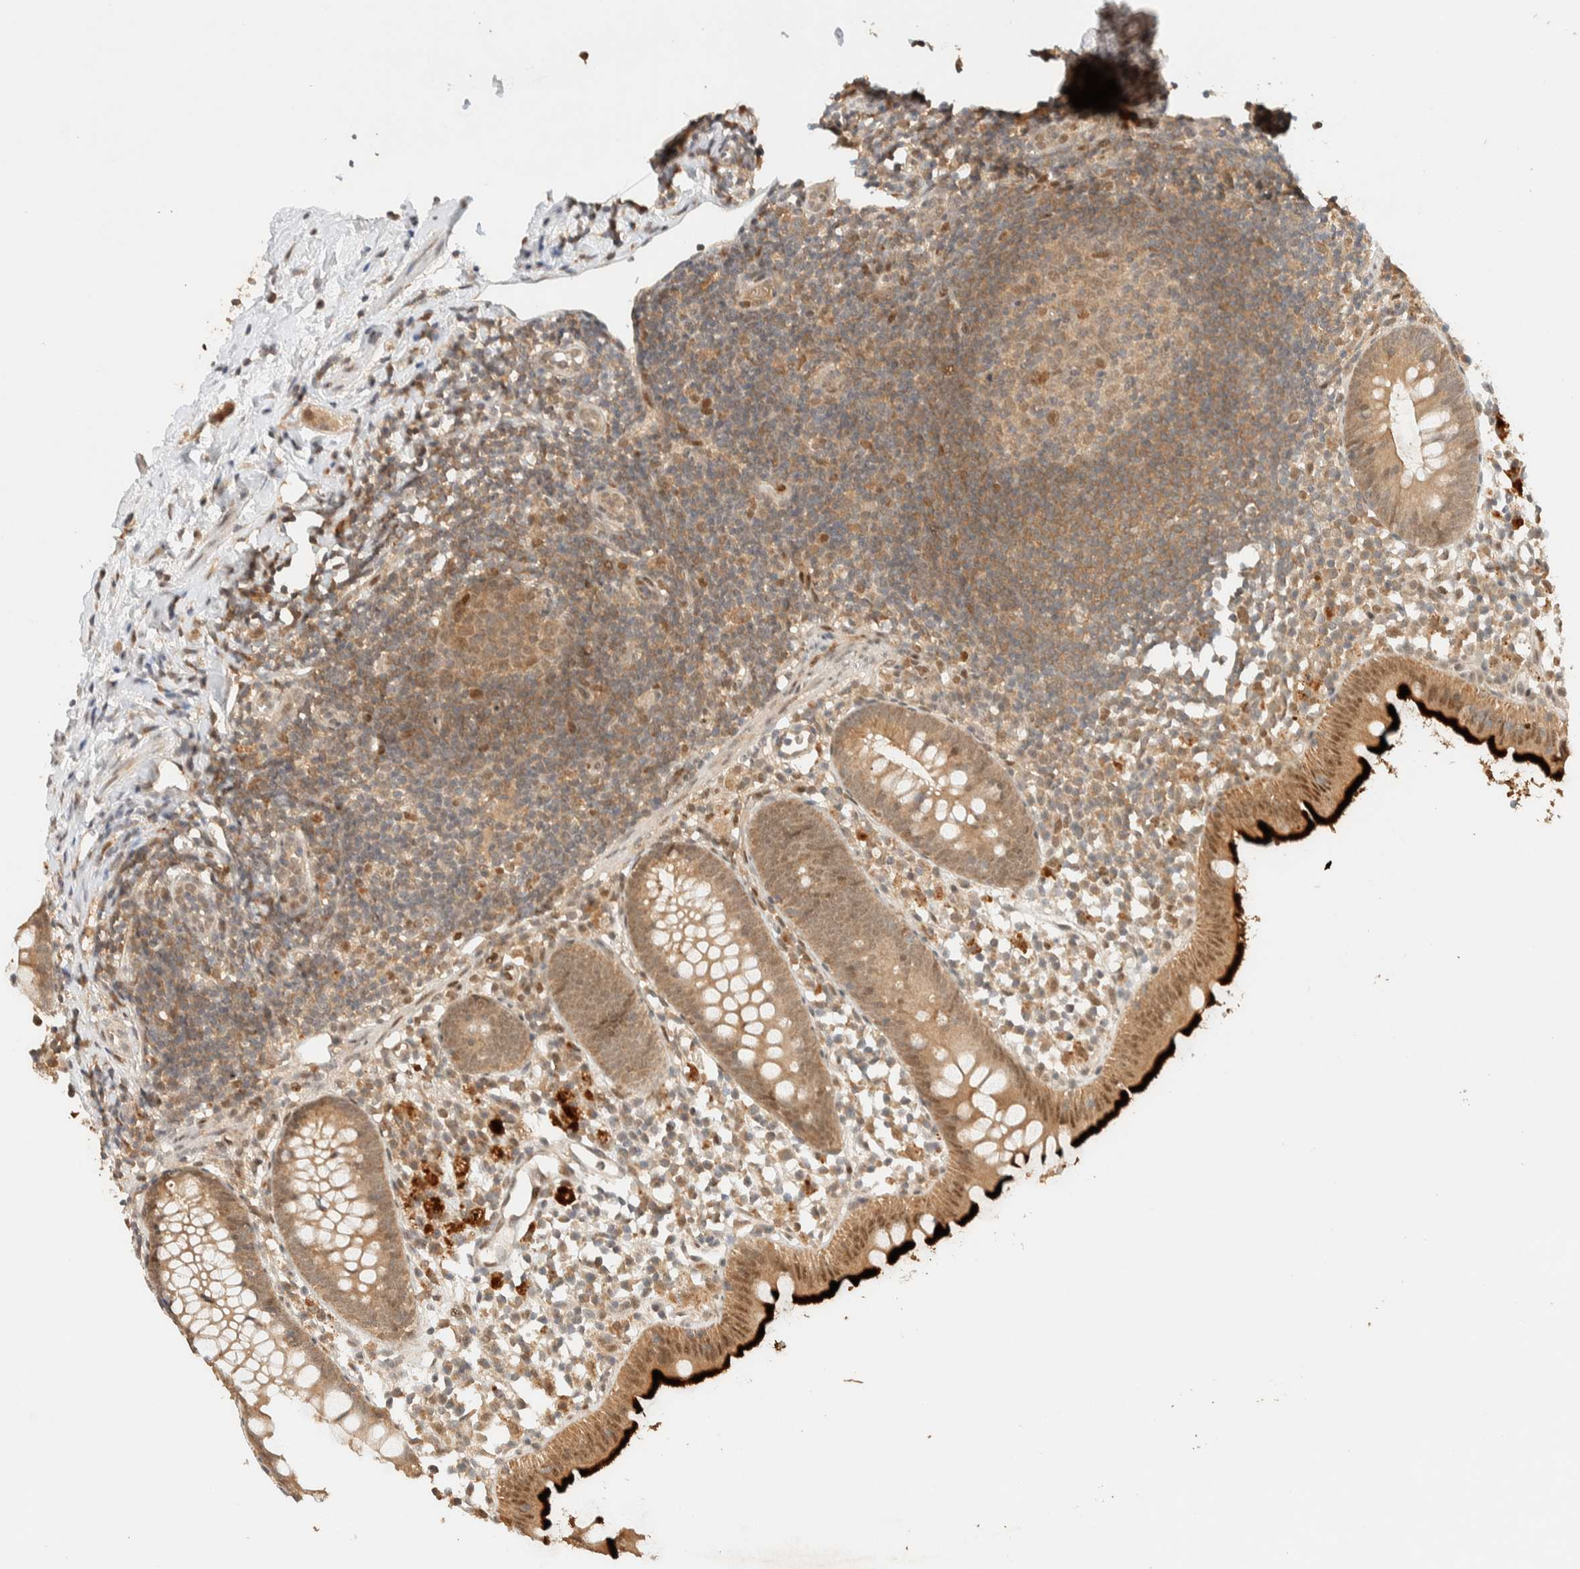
{"staining": {"intensity": "strong", "quantity": ">75%", "location": "cytoplasmic/membranous,nuclear"}, "tissue": "appendix", "cell_type": "Glandular cells", "image_type": "normal", "snomed": [{"axis": "morphology", "description": "Normal tissue, NOS"}, {"axis": "topography", "description": "Appendix"}], "caption": "Protein expression analysis of normal human appendix reveals strong cytoplasmic/membranous,nuclear staining in about >75% of glandular cells. (DAB IHC with brightfield microscopy, high magnification).", "gene": "ZBTB34", "patient": {"sex": "female", "age": 20}}